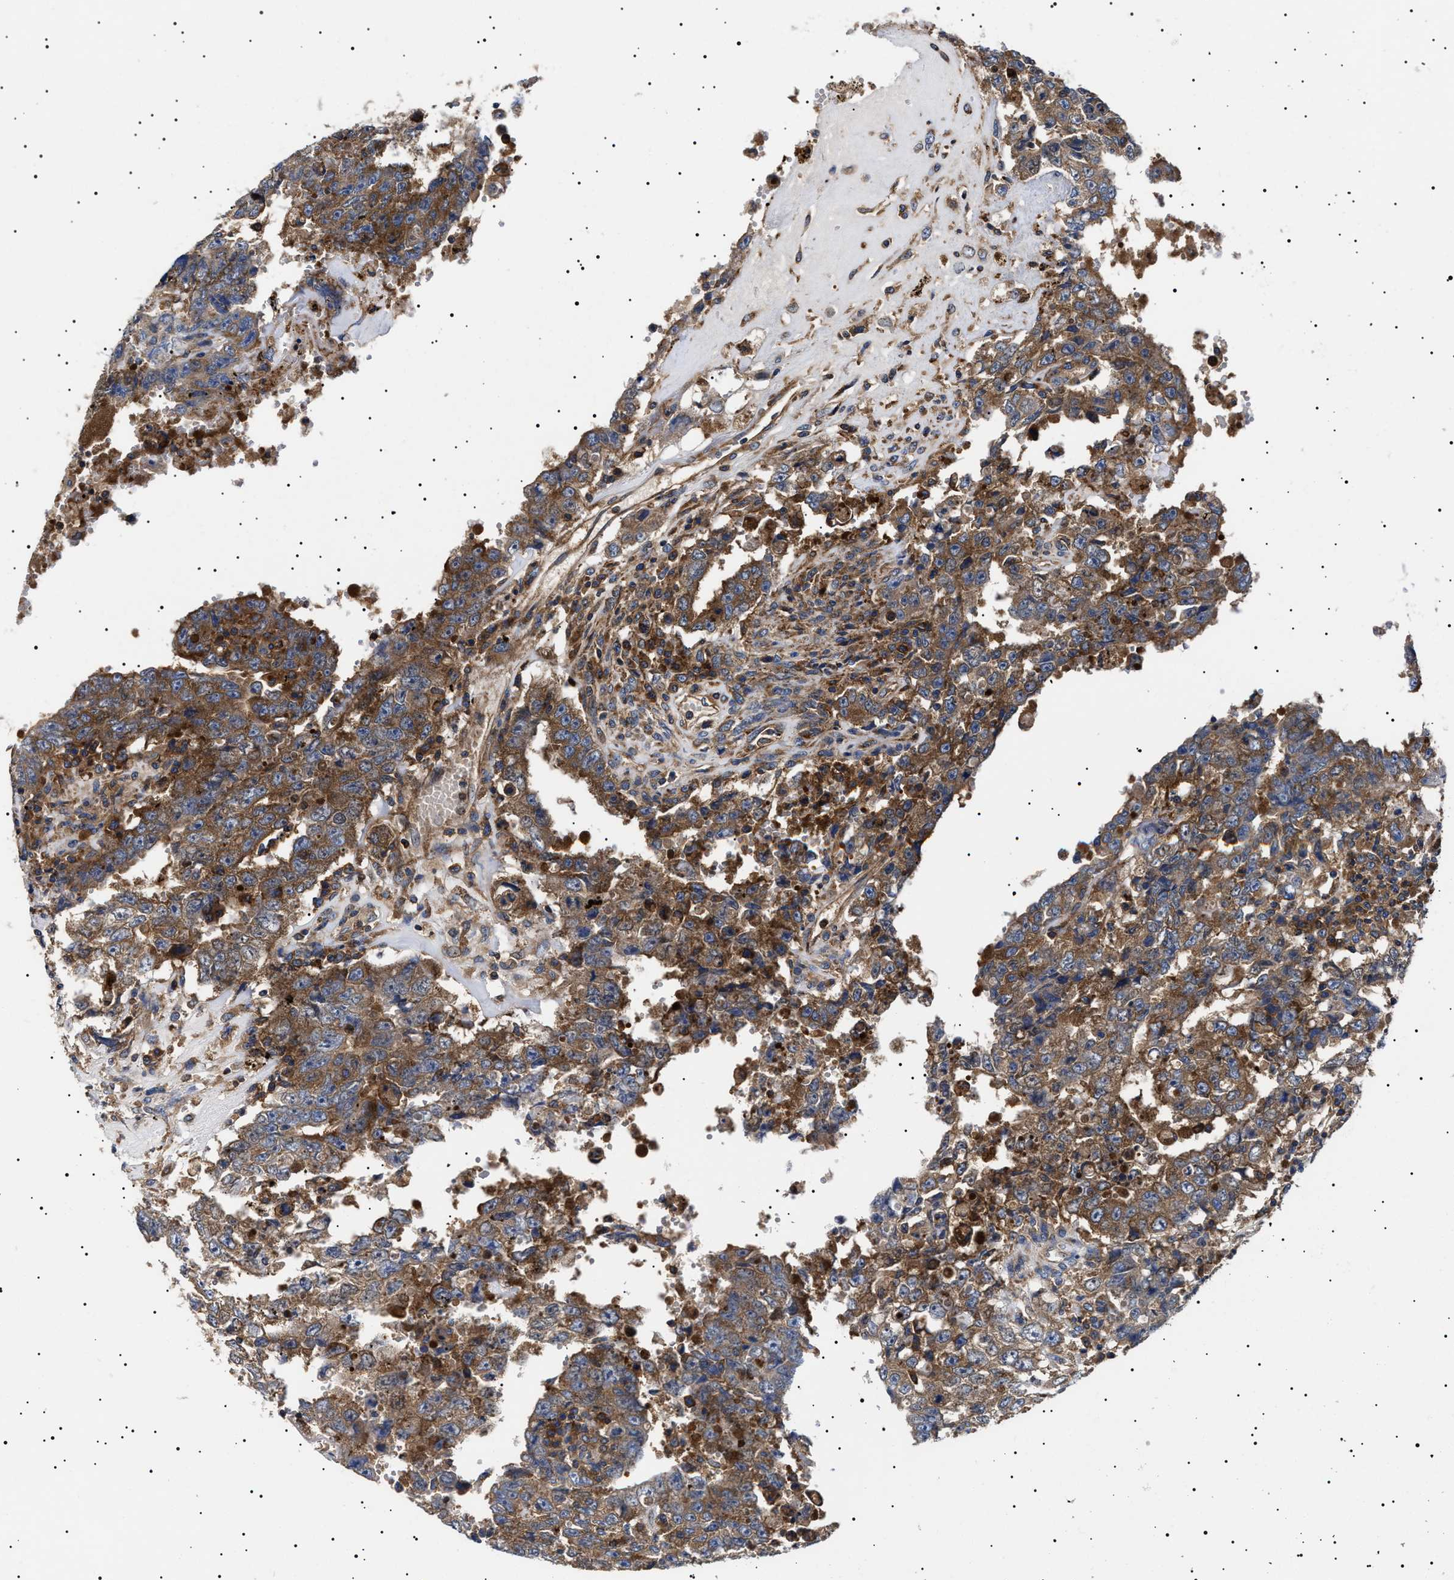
{"staining": {"intensity": "moderate", "quantity": ">75%", "location": "cytoplasmic/membranous"}, "tissue": "testis cancer", "cell_type": "Tumor cells", "image_type": "cancer", "snomed": [{"axis": "morphology", "description": "Carcinoma, Embryonal, NOS"}, {"axis": "topography", "description": "Testis"}], "caption": "Immunohistochemistry (DAB) staining of testis embryonal carcinoma demonstrates moderate cytoplasmic/membranous protein staining in about >75% of tumor cells.", "gene": "TPP2", "patient": {"sex": "male", "age": 26}}